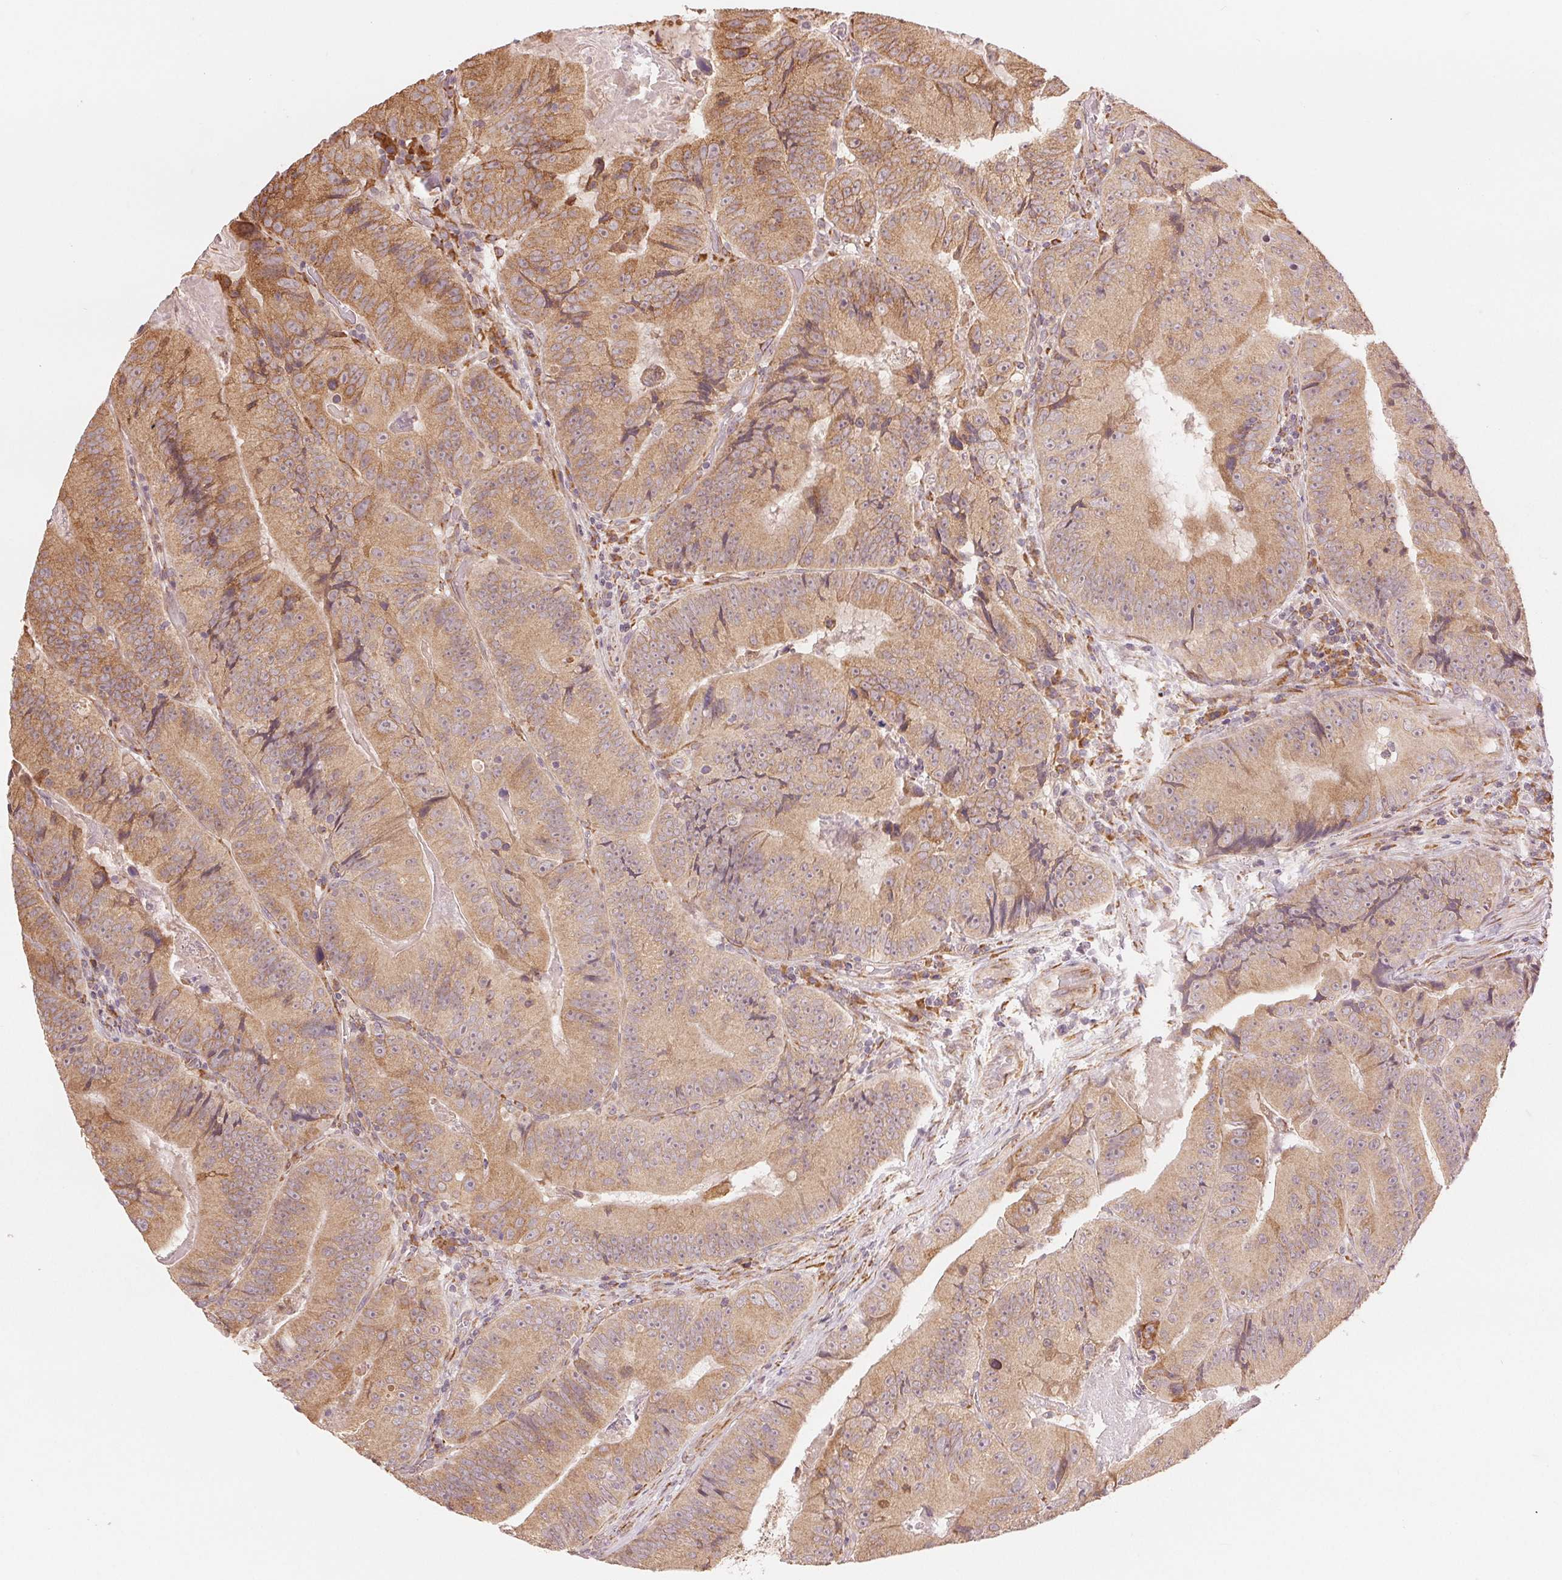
{"staining": {"intensity": "moderate", "quantity": ">75%", "location": "cytoplasmic/membranous"}, "tissue": "colorectal cancer", "cell_type": "Tumor cells", "image_type": "cancer", "snomed": [{"axis": "morphology", "description": "Adenocarcinoma, NOS"}, {"axis": "topography", "description": "Colon"}], "caption": "This photomicrograph exhibits colorectal cancer (adenocarcinoma) stained with IHC to label a protein in brown. The cytoplasmic/membranous of tumor cells show moderate positivity for the protein. Nuclei are counter-stained blue.", "gene": "SLC20A1", "patient": {"sex": "female", "age": 86}}